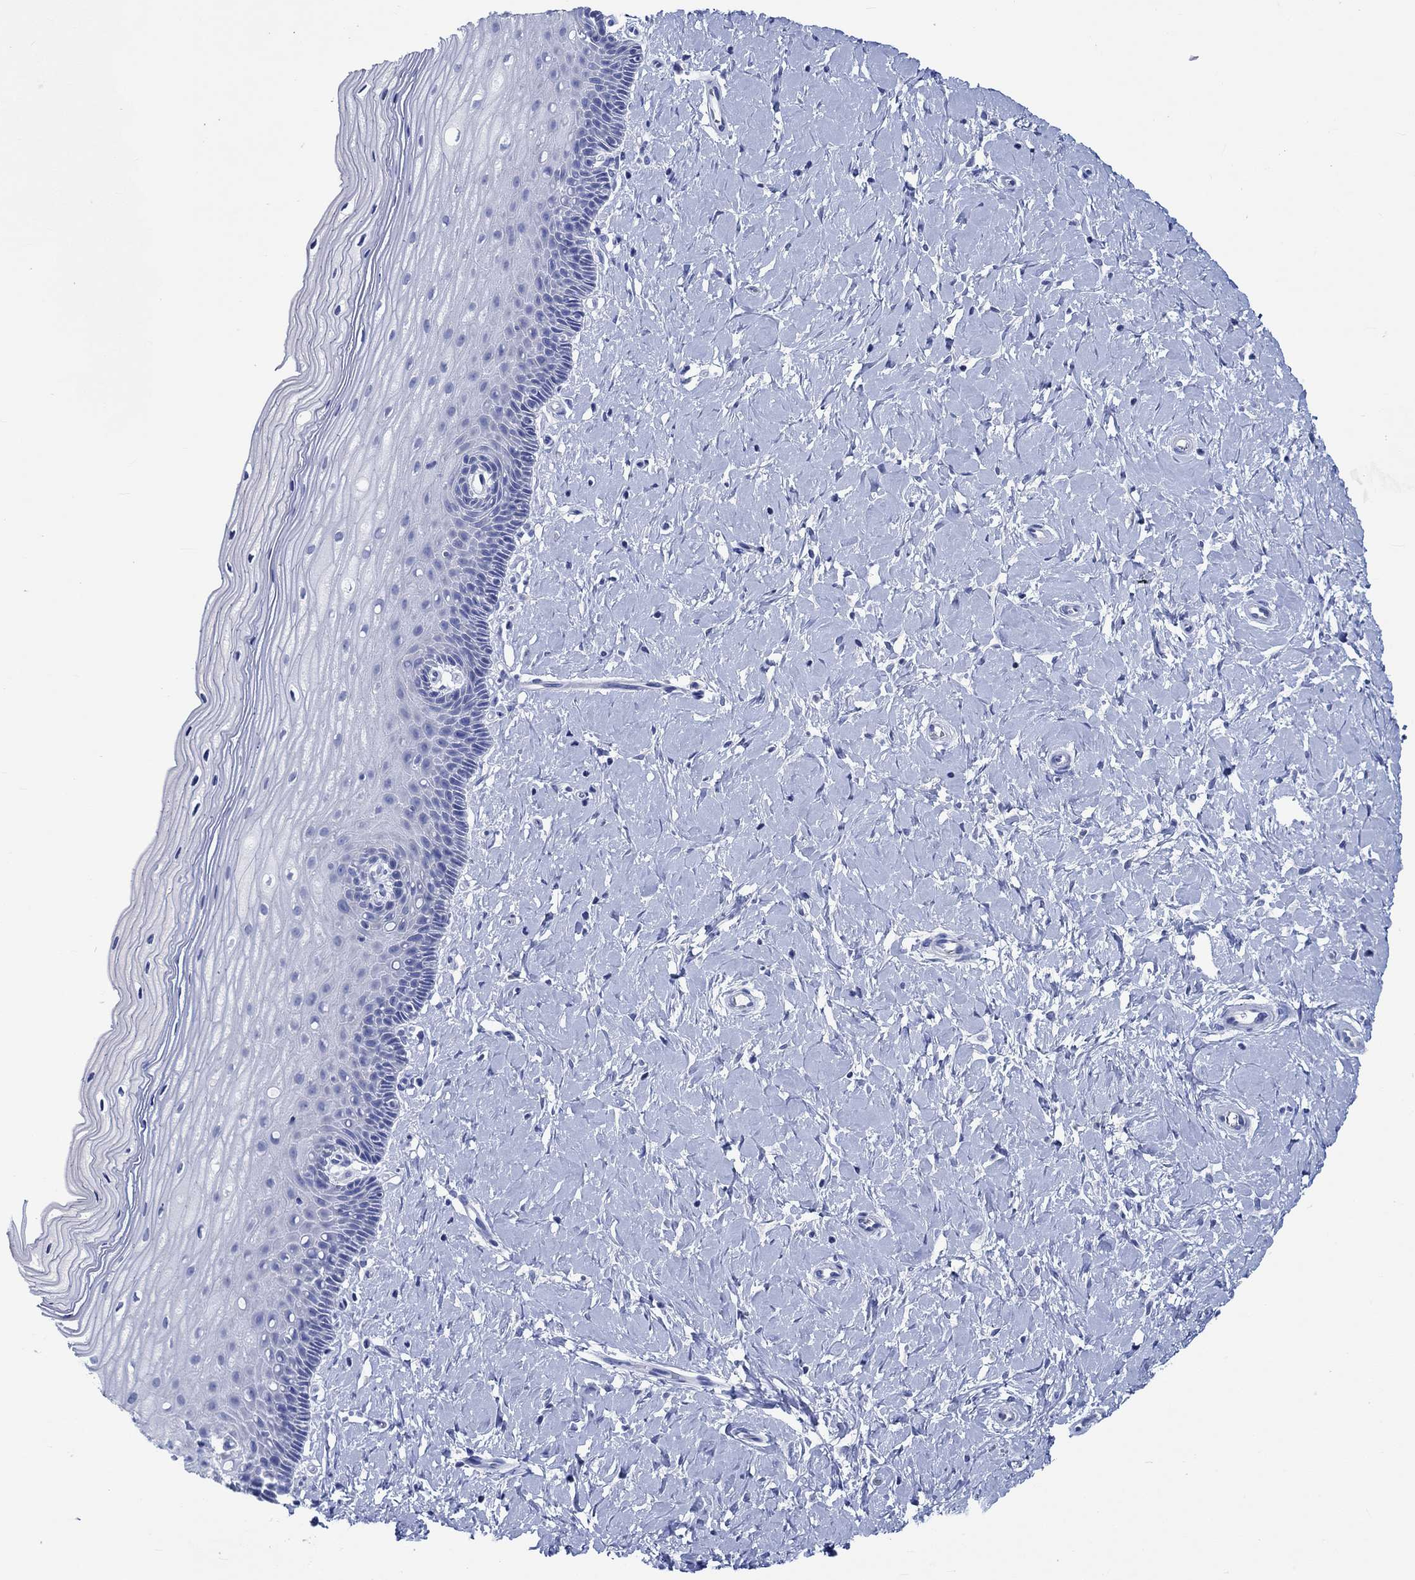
{"staining": {"intensity": "negative", "quantity": "none", "location": "none"}, "tissue": "cervix", "cell_type": "Glandular cells", "image_type": "normal", "snomed": [{"axis": "morphology", "description": "Normal tissue, NOS"}, {"axis": "topography", "description": "Cervix"}], "caption": "There is no significant positivity in glandular cells of cervix. Nuclei are stained in blue.", "gene": "PTPRN2", "patient": {"sex": "female", "age": 37}}